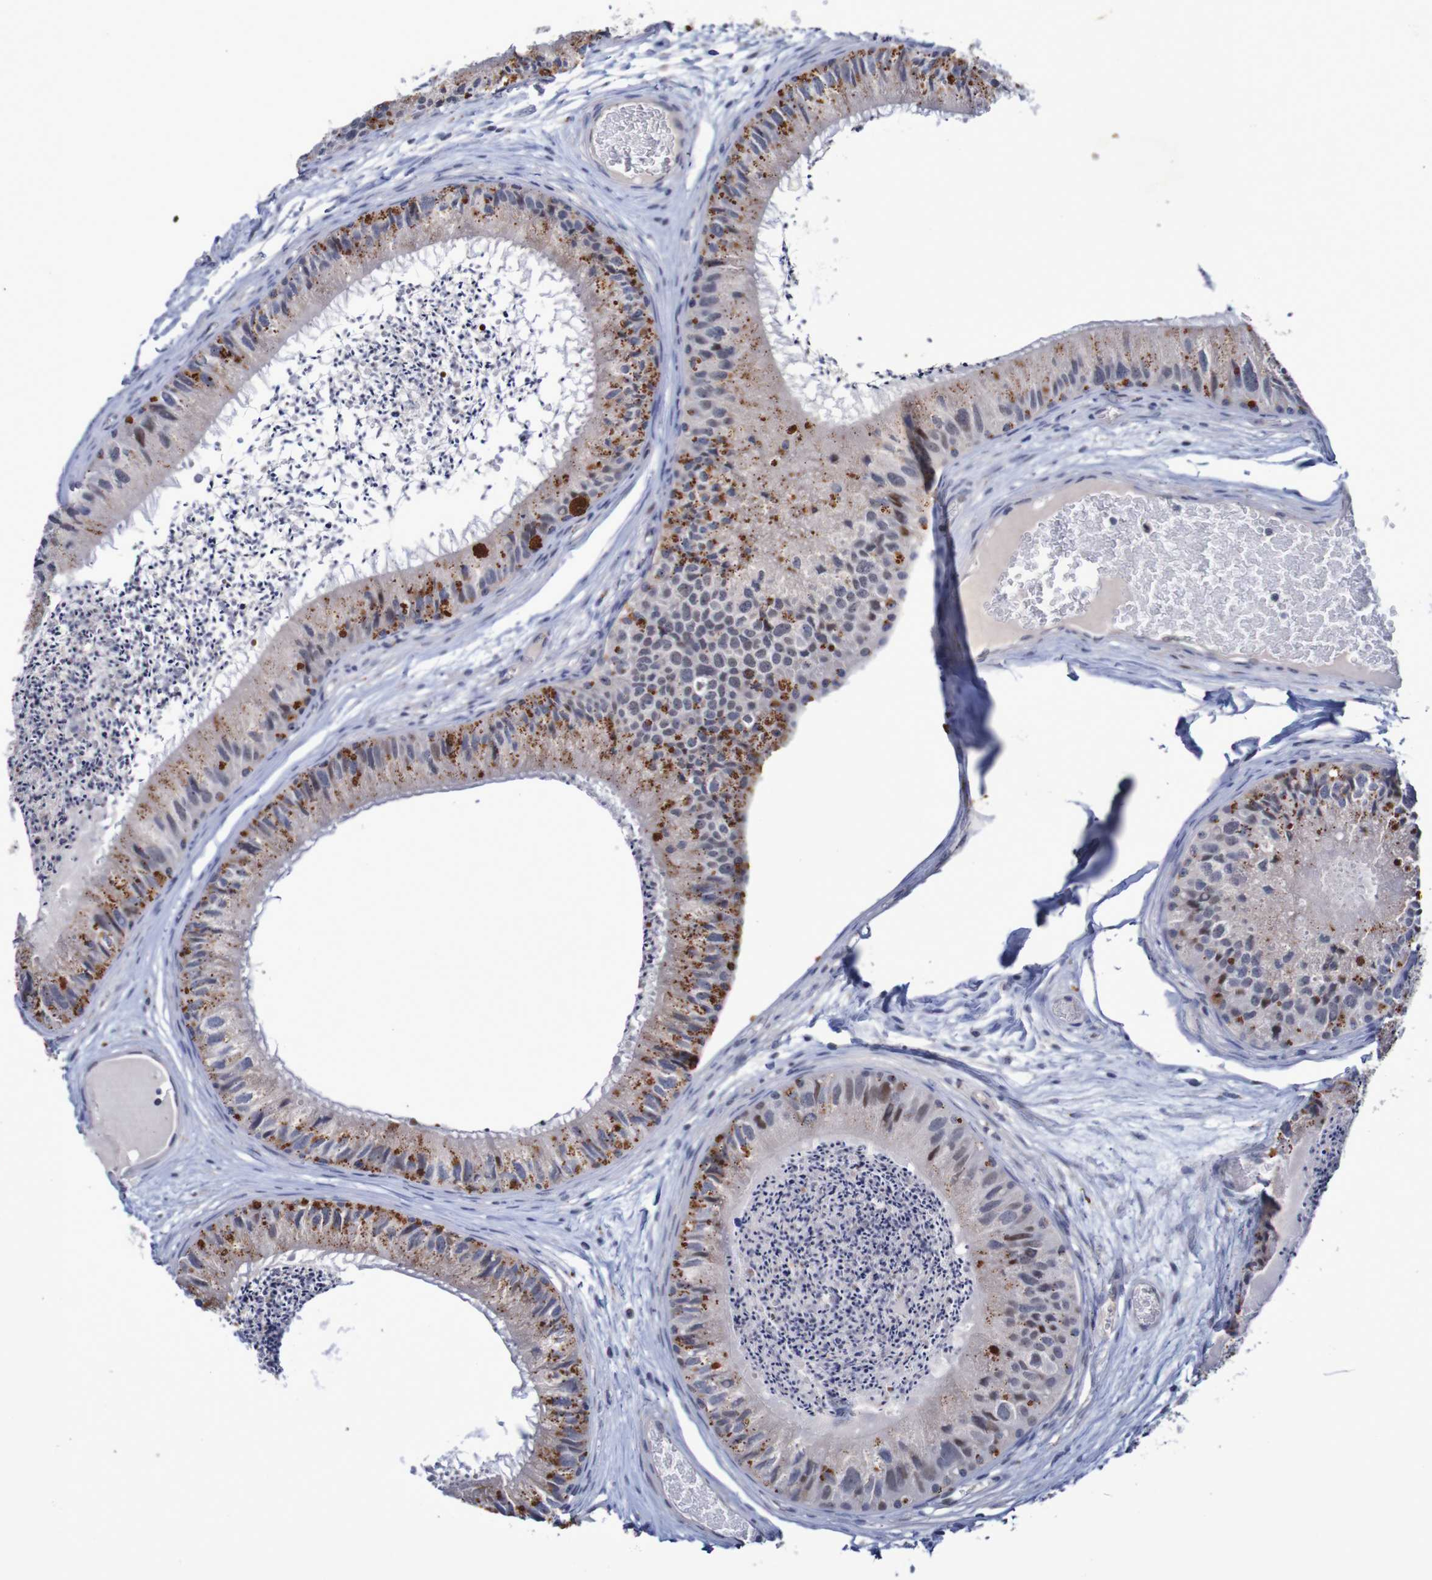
{"staining": {"intensity": "moderate", "quantity": "25%-75%", "location": "cytoplasmic/membranous"}, "tissue": "epididymis", "cell_type": "Glandular cells", "image_type": "normal", "snomed": [{"axis": "morphology", "description": "Normal tissue, NOS"}, {"axis": "topography", "description": "Epididymis"}], "caption": "A micrograph showing moderate cytoplasmic/membranous positivity in approximately 25%-75% of glandular cells in benign epididymis, as visualized by brown immunohistochemical staining.", "gene": "FBP1", "patient": {"sex": "male", "age": 31}}